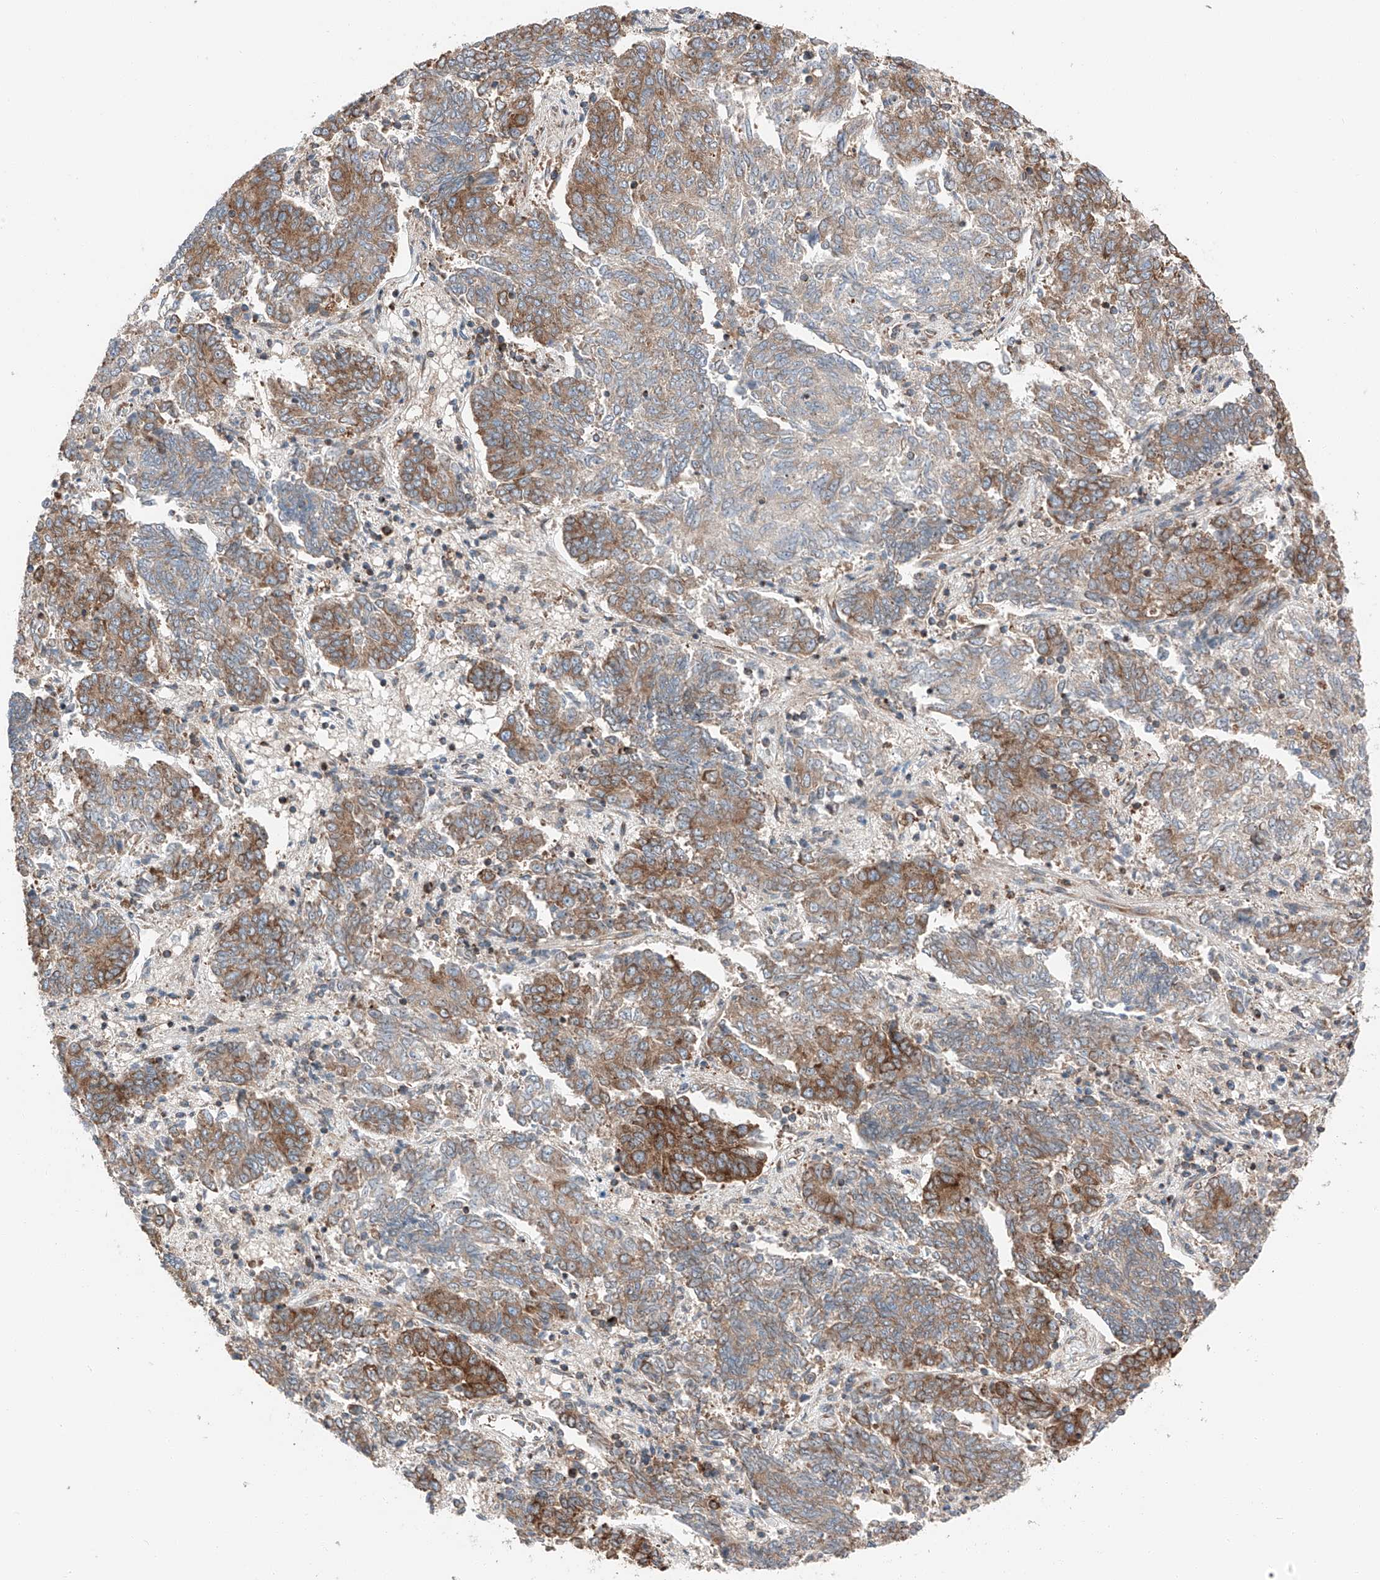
{"staining": {"intensity": "moderate", "quantity": "<25%", "location": "cytoplasmic/membranous"}, "tissue": "endometrial cancer", "cell_type": "Tumor cells", "image_type": "cancer", "snomed": [{"axis": "morphology", "description": "Adenocarcinoma, NOS"}, {"axis": "topography", "description": "Endometrium"}], "caption": "A low amount of moderate cytoplasmic/membranous expression is identified in approximately <25% of tumor cells in adenocarcinoma (endometrial) tissue.", "gene": "ZC3H15", "patient": {"sex": "female", "age": 80}}